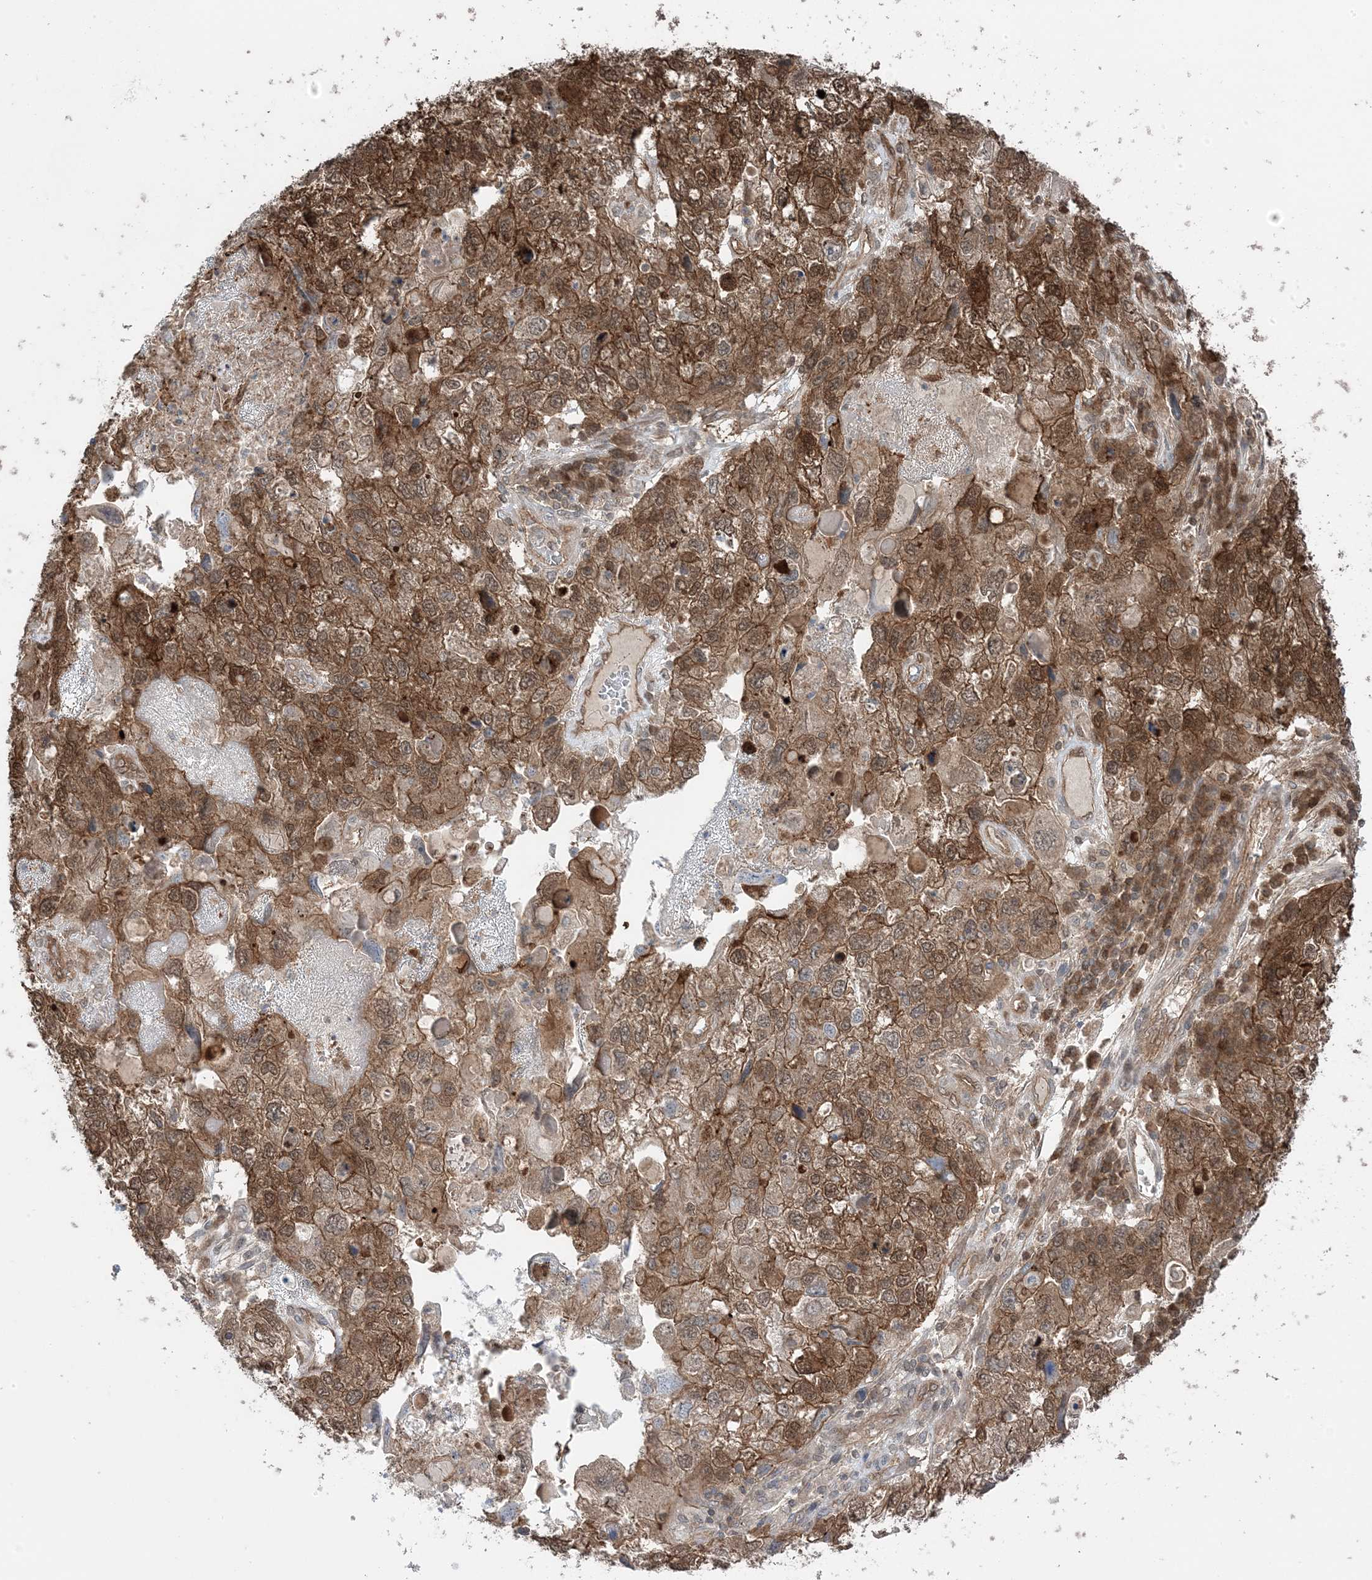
{"staining": {"intensity": "moderate", "quantity": ">75%", "location": "cytoplasmic/membranous,nuclear"}, "tissue": "endometrial cancer", "cell_type": "Tumor cells", "image_type": "cancer", "snomed": [{"axis": "morphology", "description": "Adenocarcinoma, NOS"}, {"axis": "topography", "description": "Endometrium"}], "caption": "A medium amount of moderate cytoplasmic/membranous and nuclear staining is present in approximately >75% of tumor cells in endometrial cancer tissue.", "gene": "MAPK1IP1L", "patient": {"sex": "female", "age": 49}}